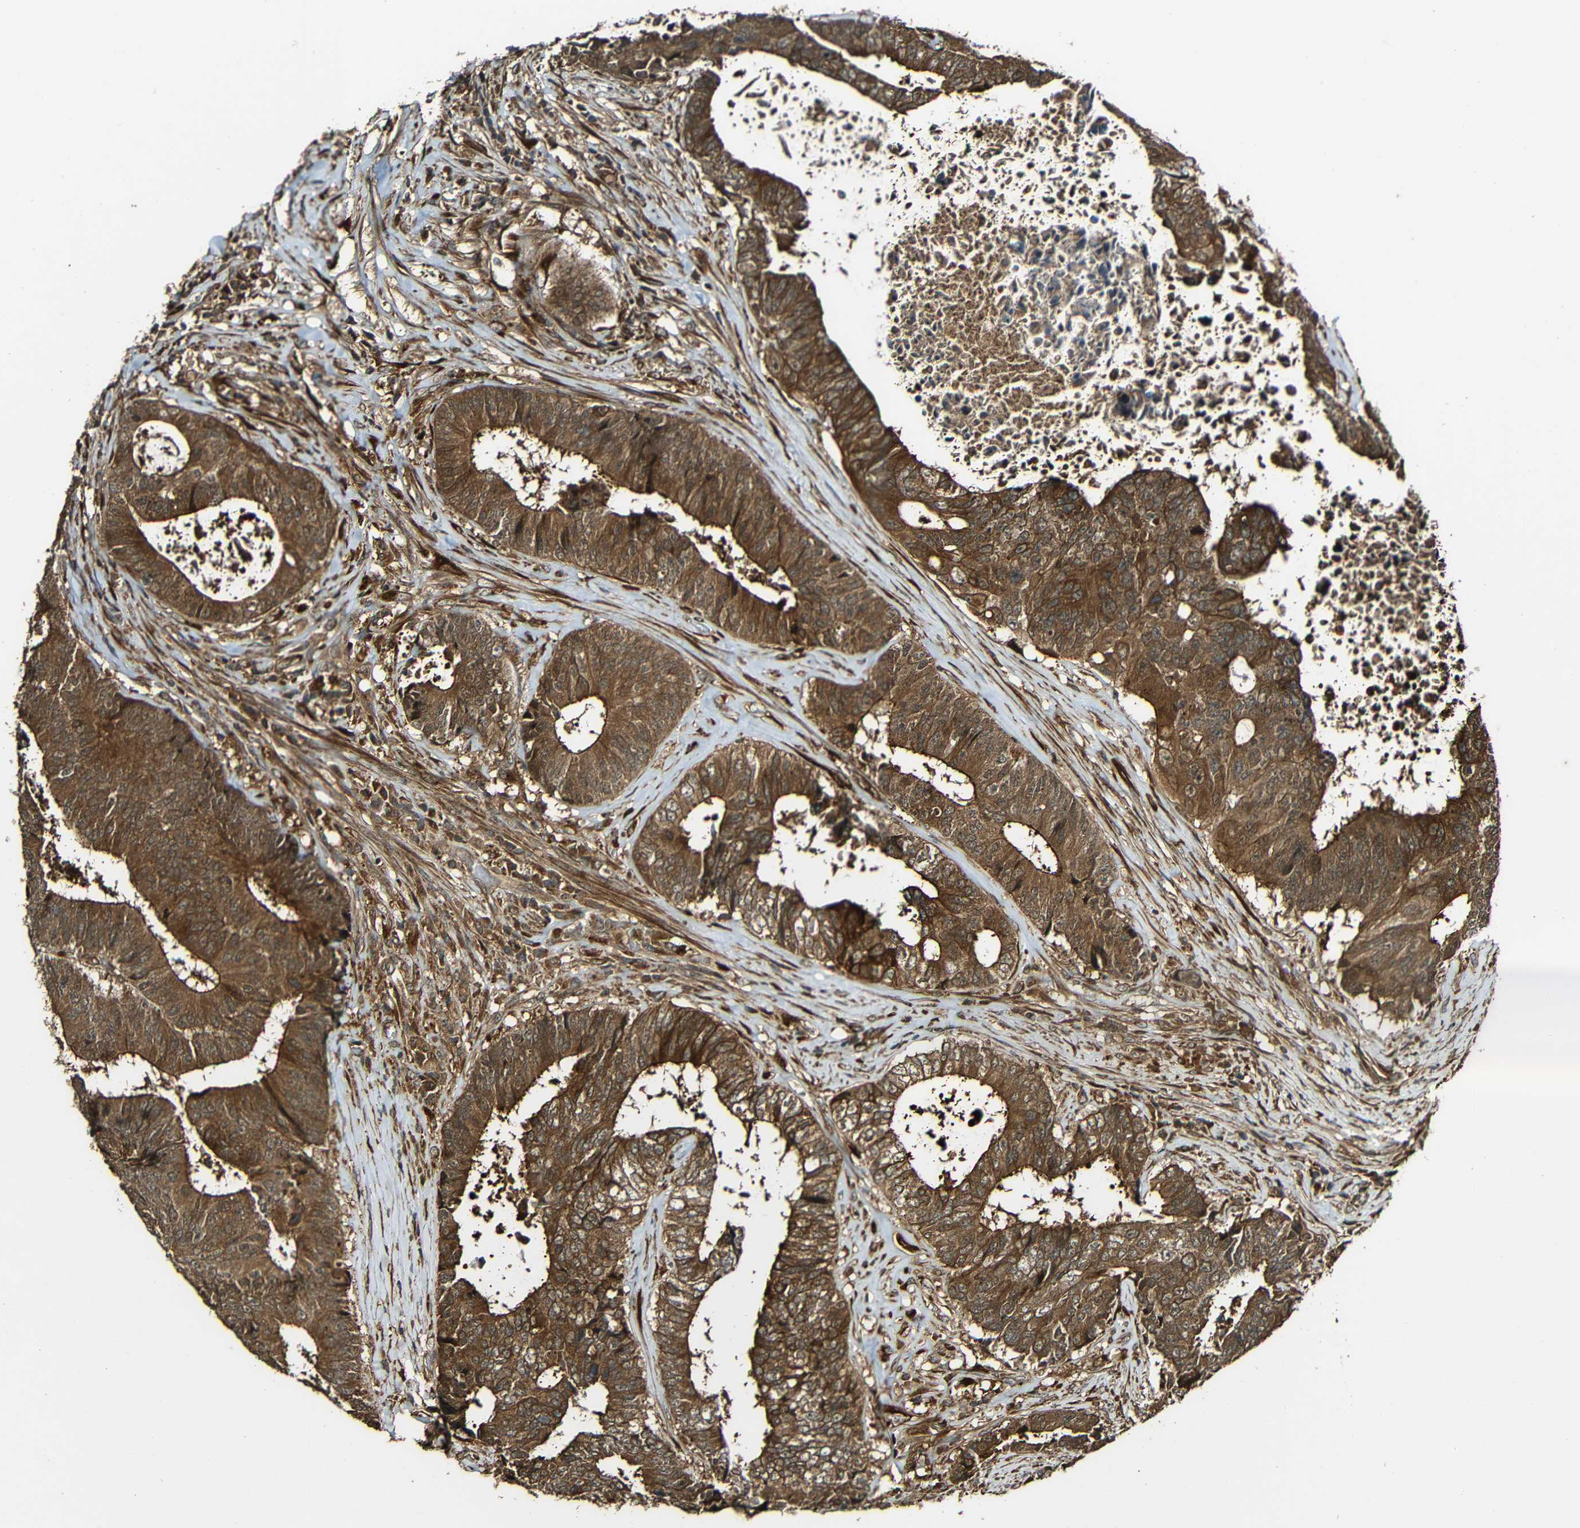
{"staining": {"intensity": "strong", "quantity": ">75%", "location": "cytoplasmic/membranous"}, "tissue": "colorectal cancer", "cell_type": "Tumor cells", "image_type": "cancer", "snomed": [{"axis": "morphology", "description": "Adenocarcinoma, NOS"}, {"axis": "topography", "description": "Rectum"}], "caption": "IHC of colorectal adenocarcinoma displays high levels of strong cytoplasmic/membranous staining in approximately >75% of tumor cells.", "gene": "CASP8", "patient": {"sex": "male", "age": 72}}